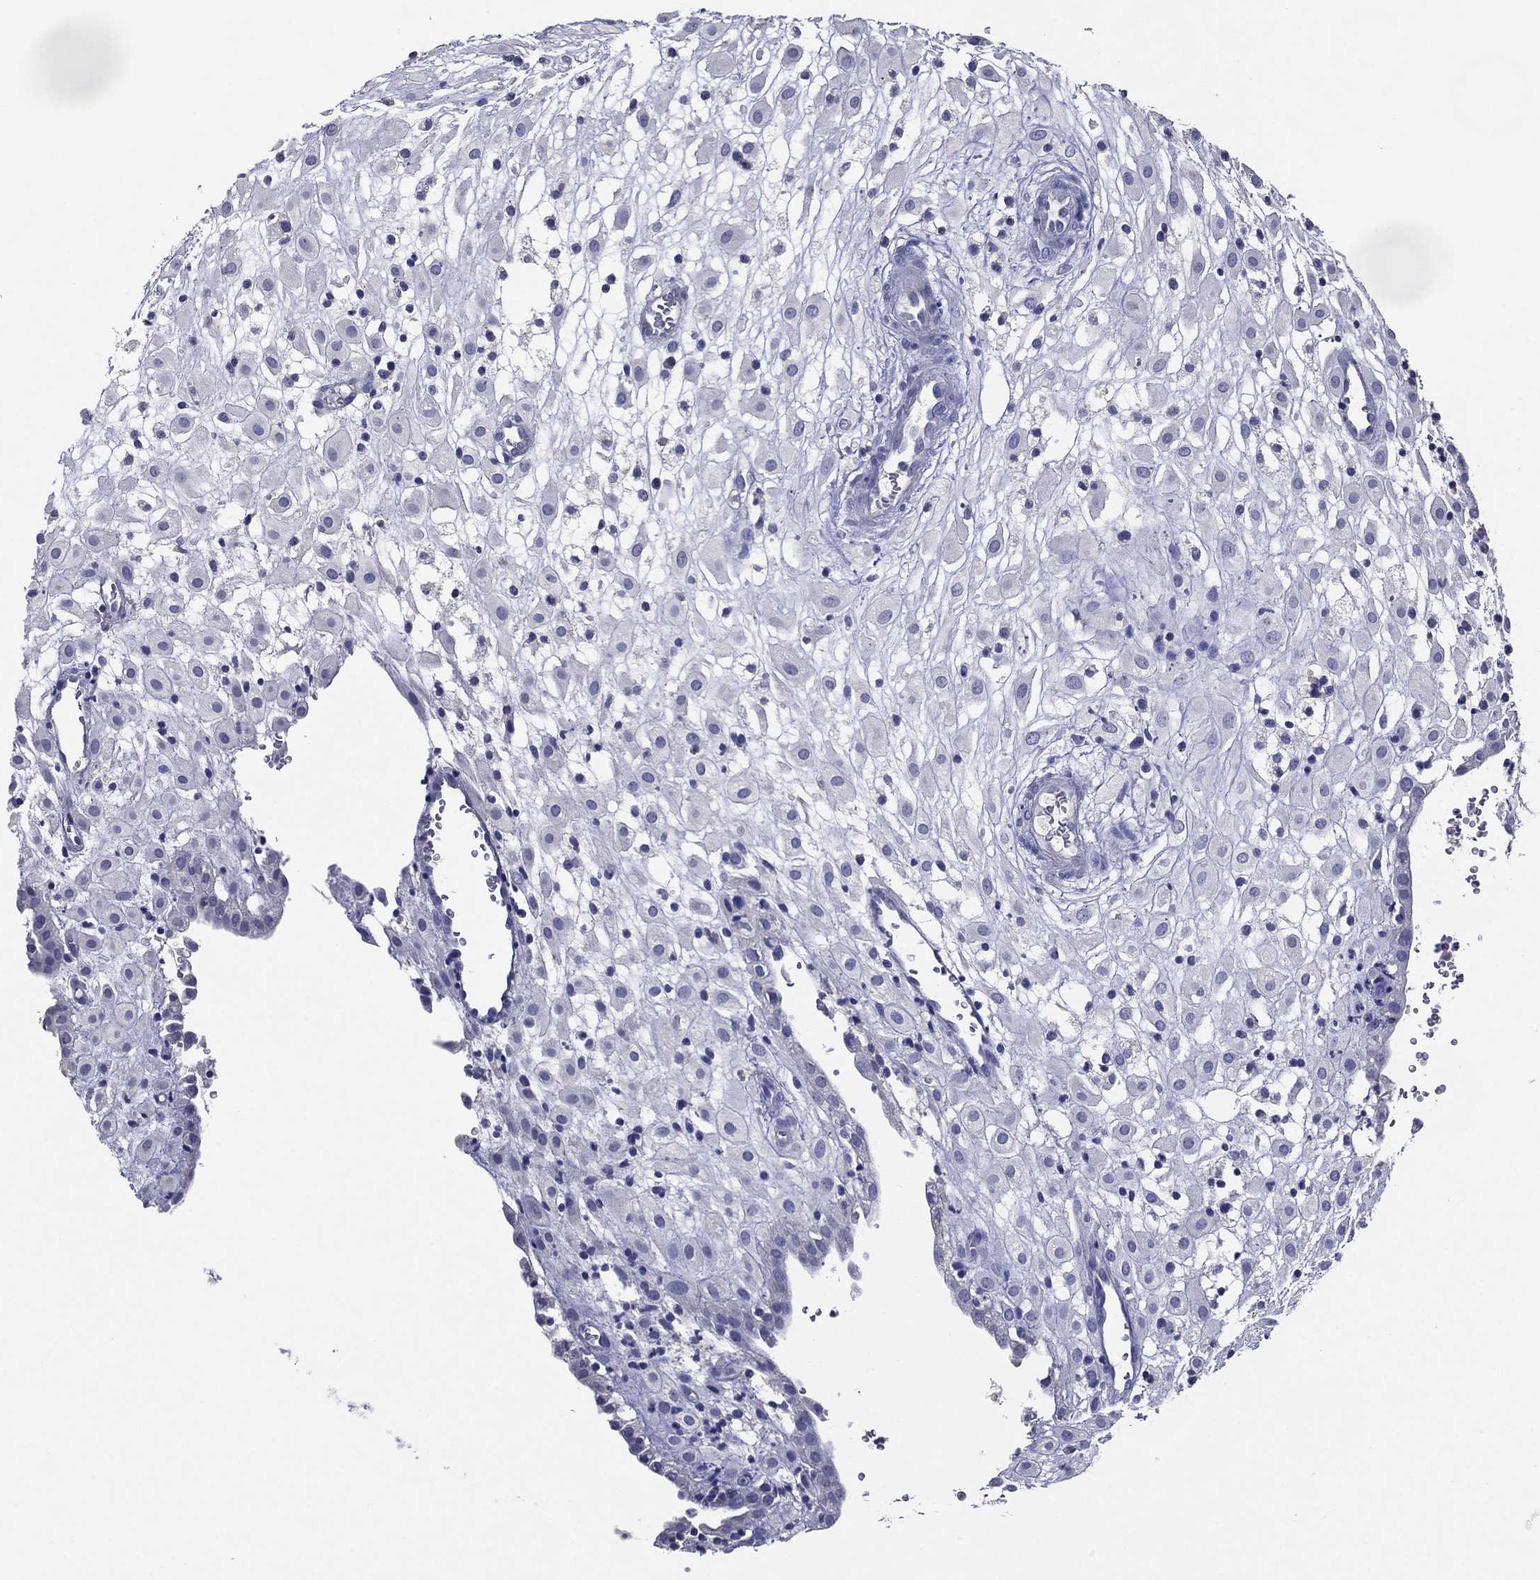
{"staining": {"intensity": "negative", "quantity": "none", "location": "none"}, "tissue": "placenta", "cell_type": "Decidual cells", "image_type": "normal", "snomed": [{"axis": "morphology", "description": "Normal tissue, NOS"}, {"axis": "topography", "description": "Placenta"}], "caption": "High power microscopy micrograph of an IHC micrograph of normal placenta, revealing no significant expression in decidual cells.", "gene": "TFAP2A", "patient": {"sex": "female", "age": 24}}